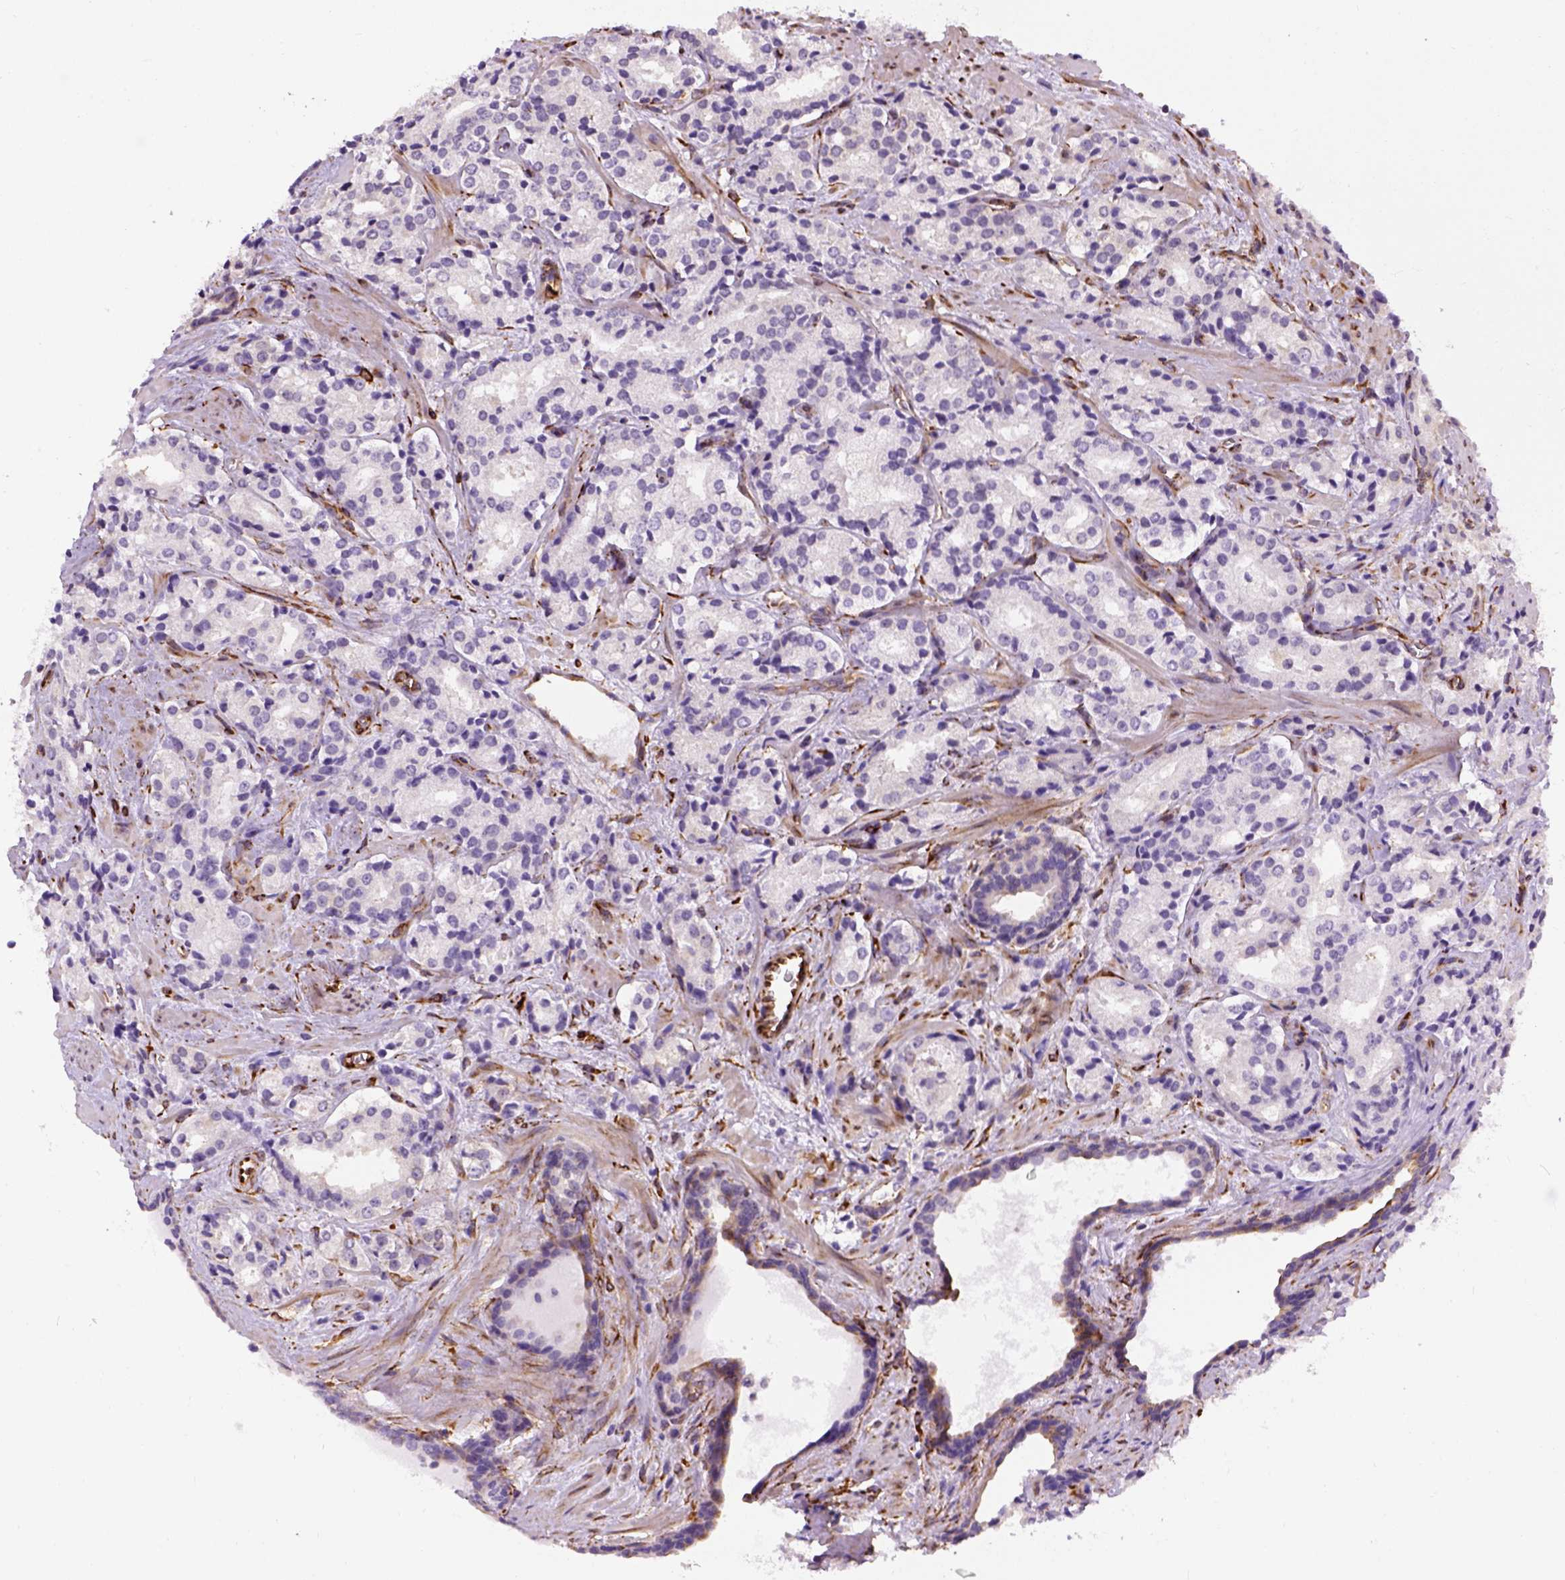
{"staining": {"intensity": "negative", "quantity": "none", "location": "none"}, "tissue": "prostate cancer", "cell_type": "Tumor cells", "image_type": "cancer", "snomed": [{"axis": "morphology", "description": "Adenocarcinoma, Low grade"}, {"axis": "topography", "description": "Prostate"}], "caption": "This is a image of IHC staining of prostate cancer, which shows no staining in tumor cells. The staining was performed using DAB (3,3'-diaminobenzidine) to visualize the protein expression in brown, while the nuclei were stained in blue with hematoxylin (Magnification: 20x).", "gene": "KAZN", "patient": {"sex": "male", "age": 56}}